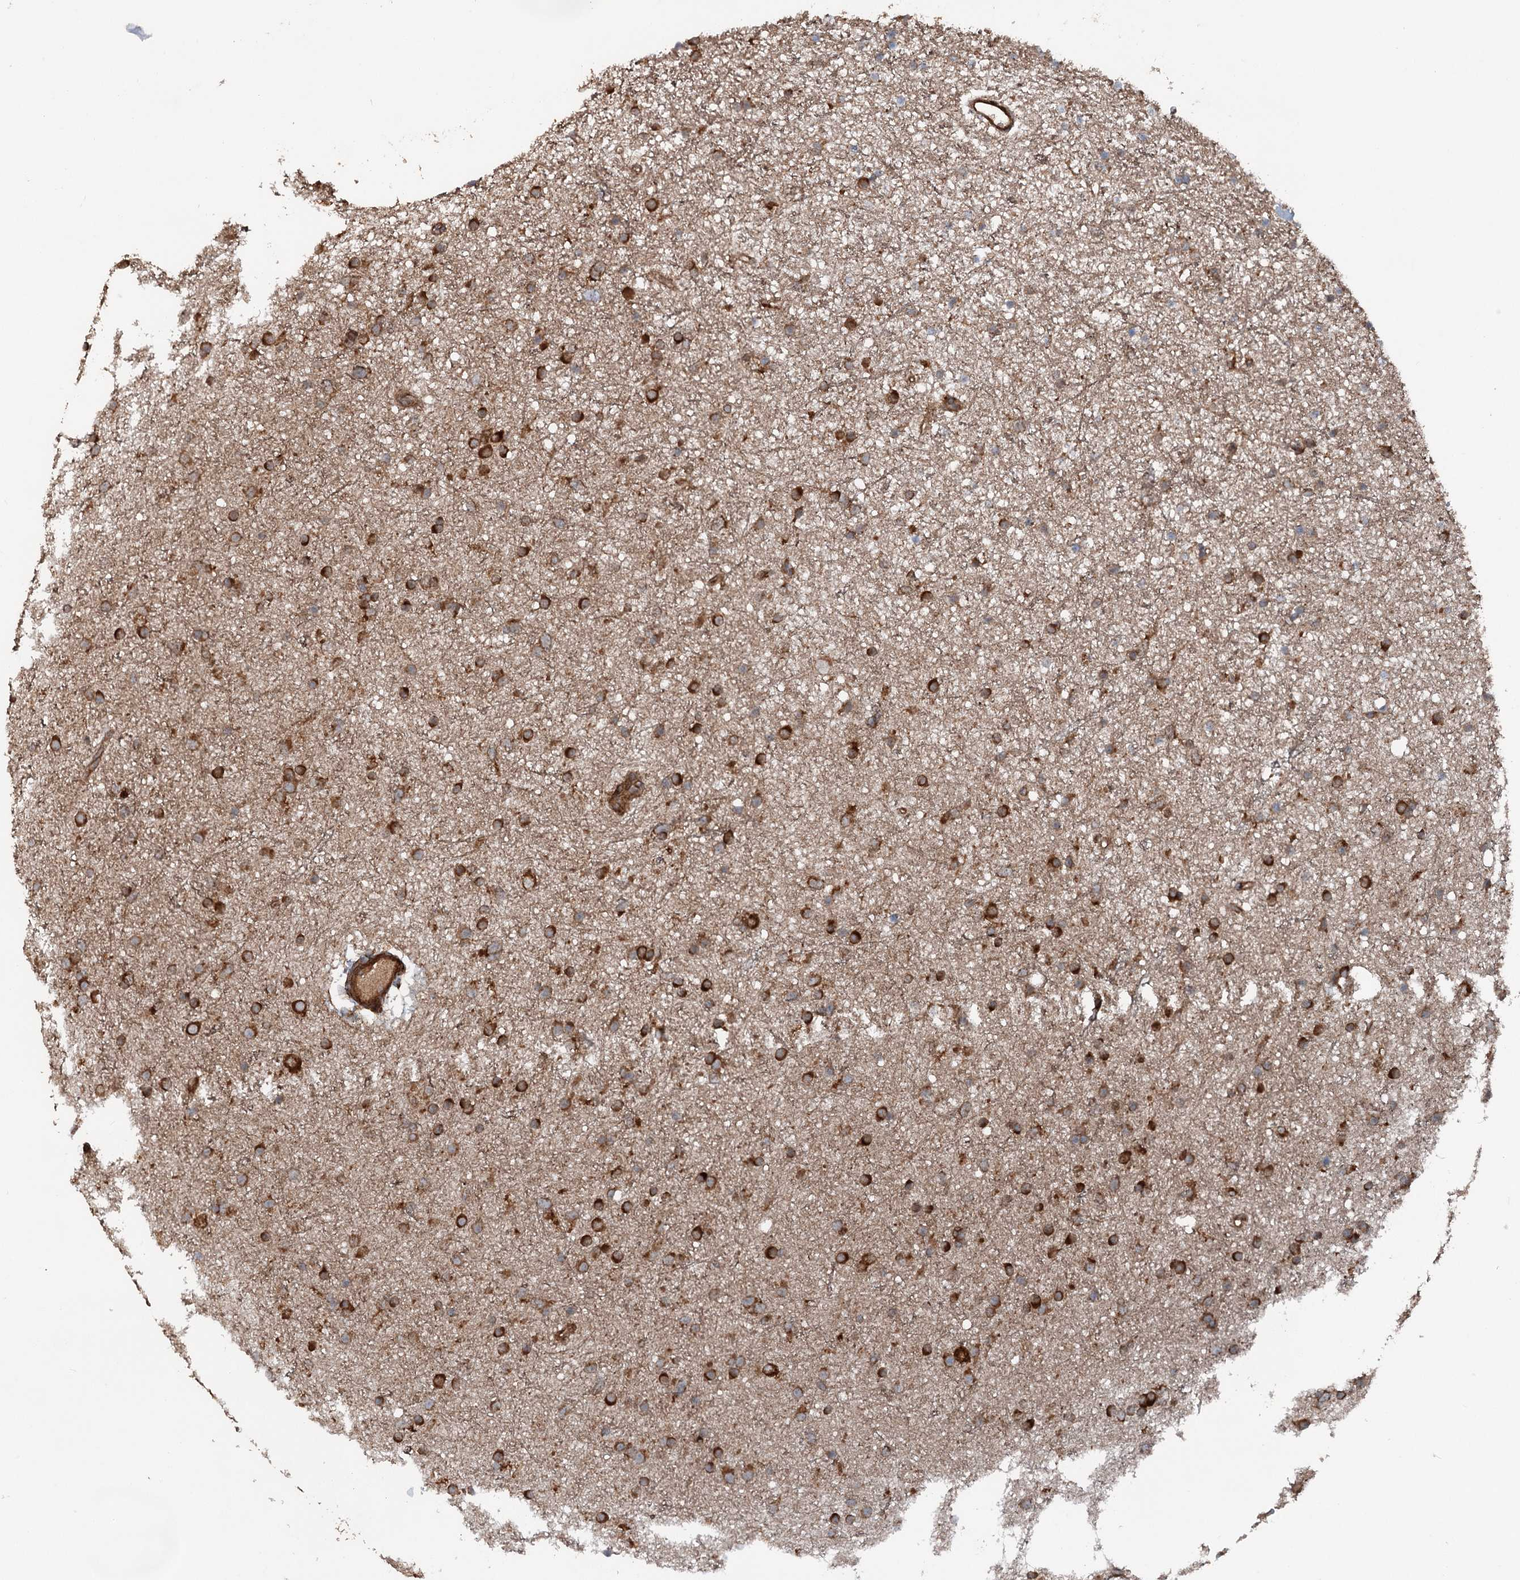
{"staining": {"intensity": "strong", "quantity": "25%-75%", "location": "cytoplasmic/membranous"}, "tissue": "glioma", "cell_type": "Tumor cells", "image_type": "cancer", "snomed": [{"axis": "morphology", "description": "Glioma, malignant, Low grade"}, {"axis": "topography", "description": "Cerebral cortex"}], "caption": "High-power microscopy captured an immunohistochemistry micrograph of malignant glioma (low-grade), revealing strong cytoplasmic/membranous expression in about 25%-75% of tumor cells.", "gene": "RNF214", "patient": {"sex": "female", "age": 39}}